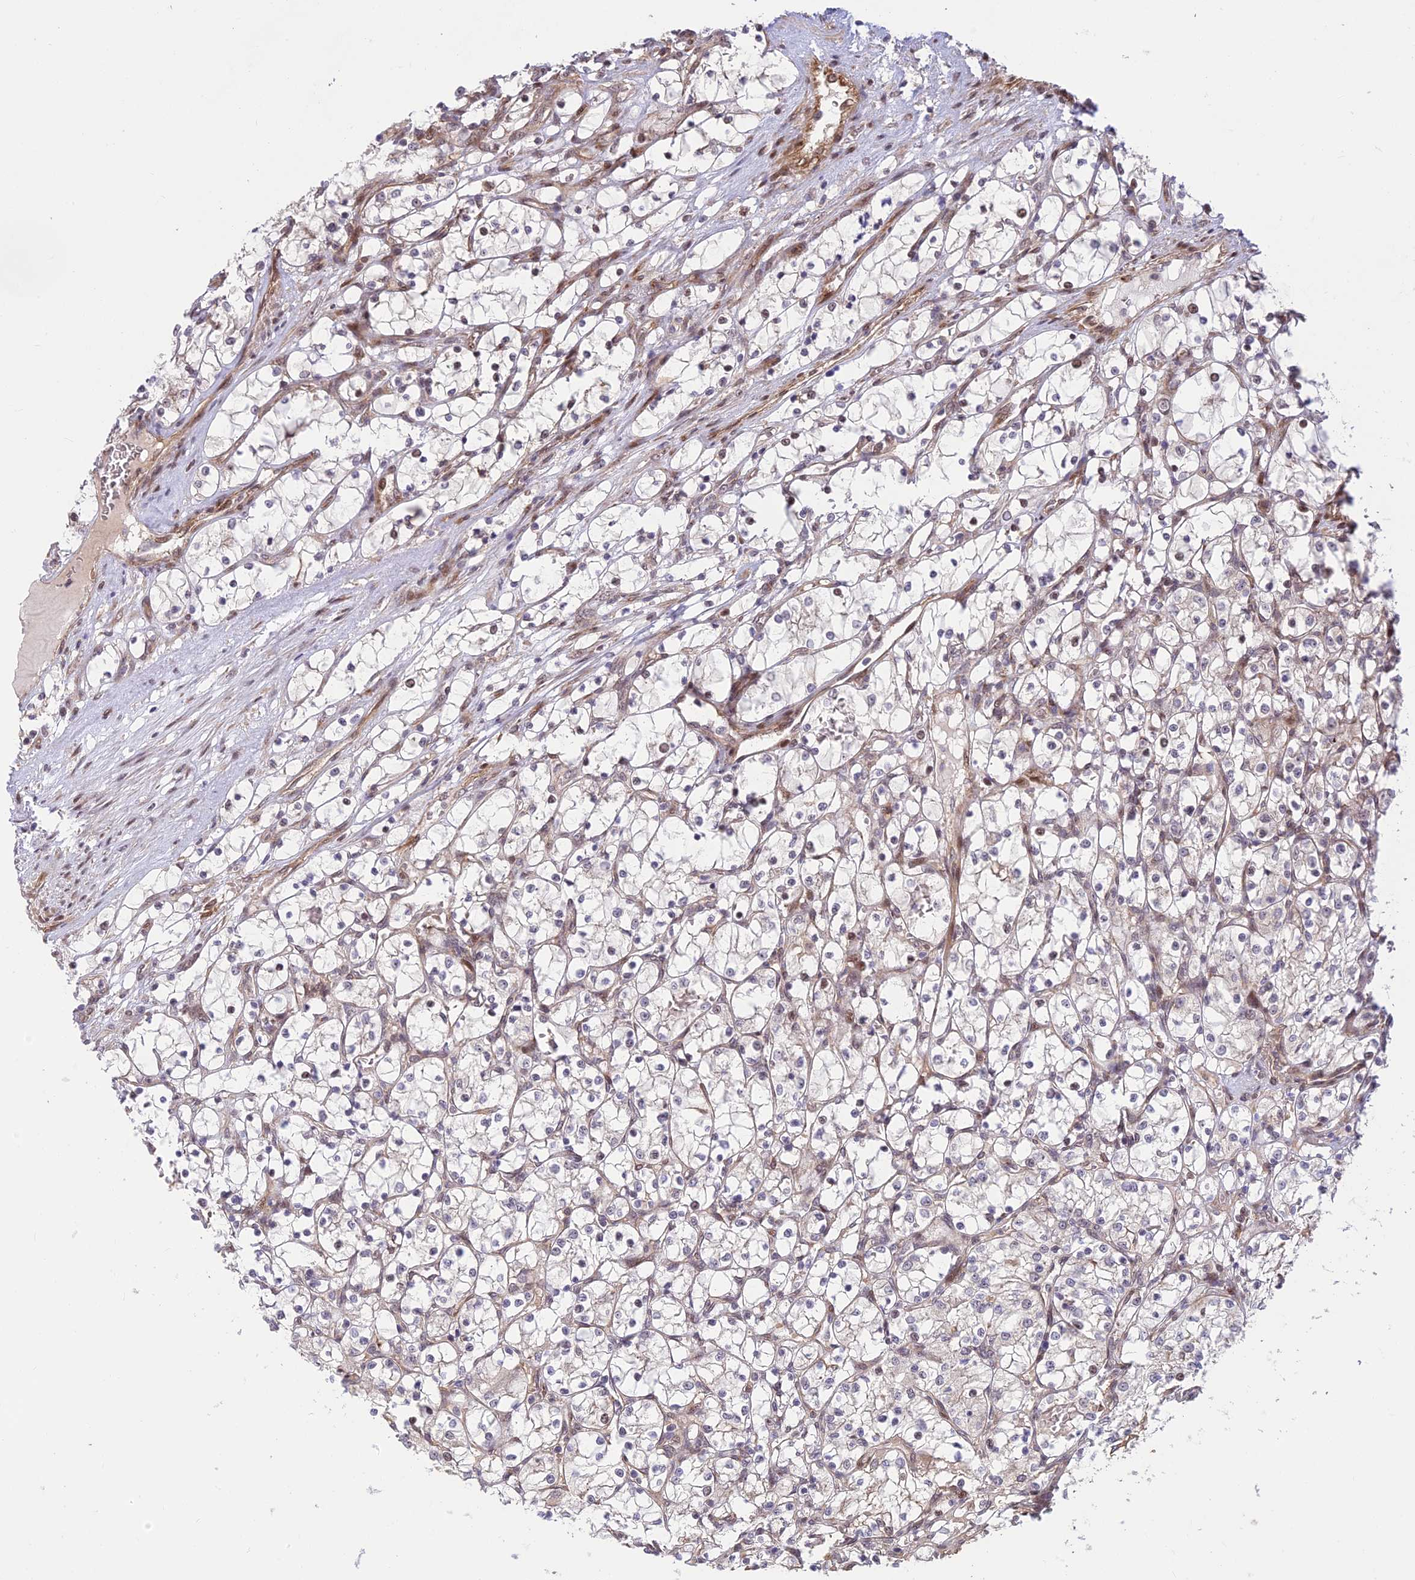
{"staining": {"intensity": "negative", "quantity": "none", "location": "none"}, "tissue": "renal cancer", "cell_type": "Tumor cells", "image_type": "cancer", "snomed": [{"axis": "morphology", "description": "Adenocarcinoma, NOS"}, {"axis": "topography", "description": "Kidney"}], "caption": "This is an immunohistochemistry (IHC) photomicrograph of renal cancer. There is no expression in tumor cells.", "gene": "UFSP2", "patient": {"sex": "female", "age": 69}}